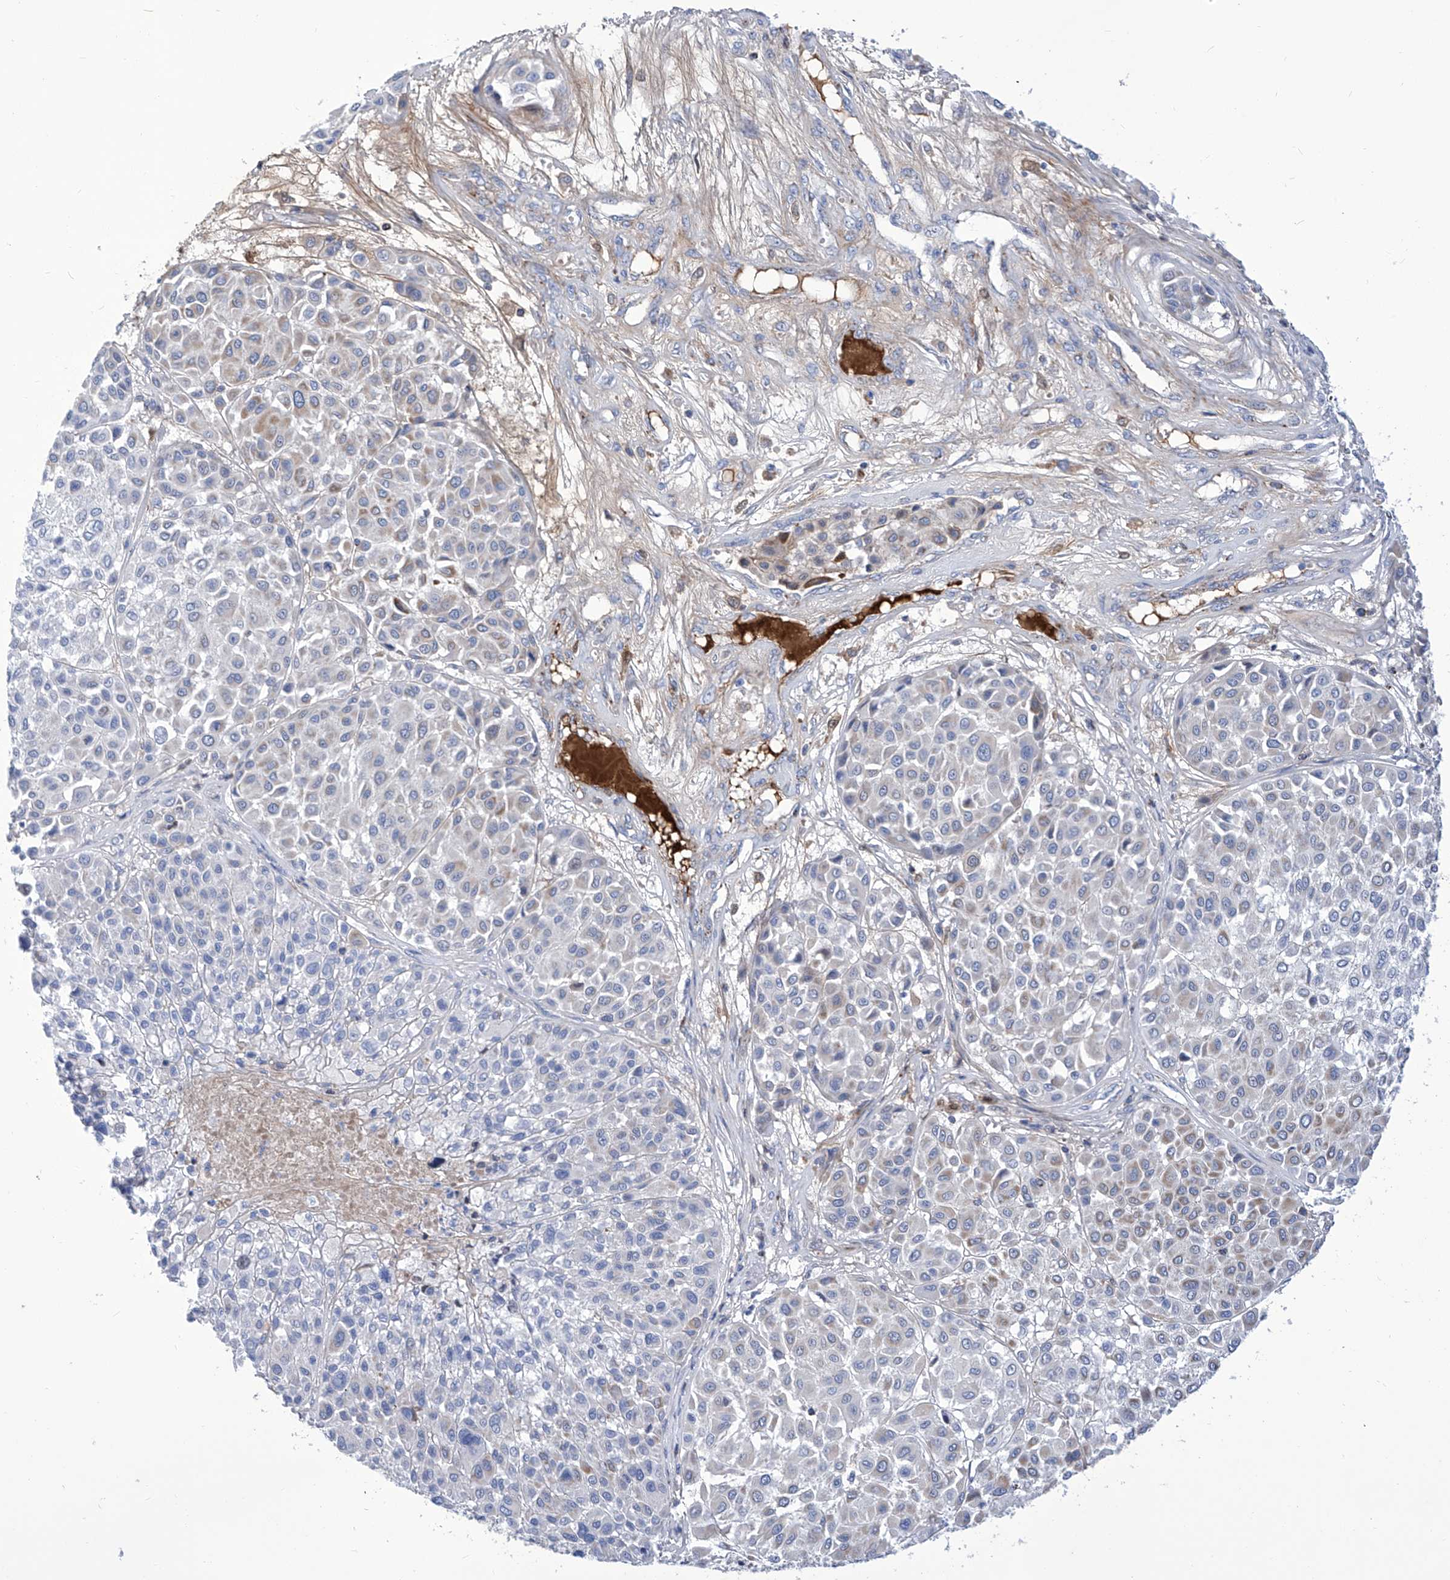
{"staining": {"intensity": "negative", "quantity": "none", "location": "none"}, "tissue": "melanoma", "cell_type": "Tumor cells", "image_type": "cancer", "snomed": [{"axis": "morphology", "description": "Malignant melanoma, Metastatic site"}, {"axis": "topography", "description": "Soft tissue"}], "caption": "A histopathology image of human melanoma is negative for staining in tumor cells.", "gene": "SRBD1", "patient": {"sex": "male", "age": 41}}